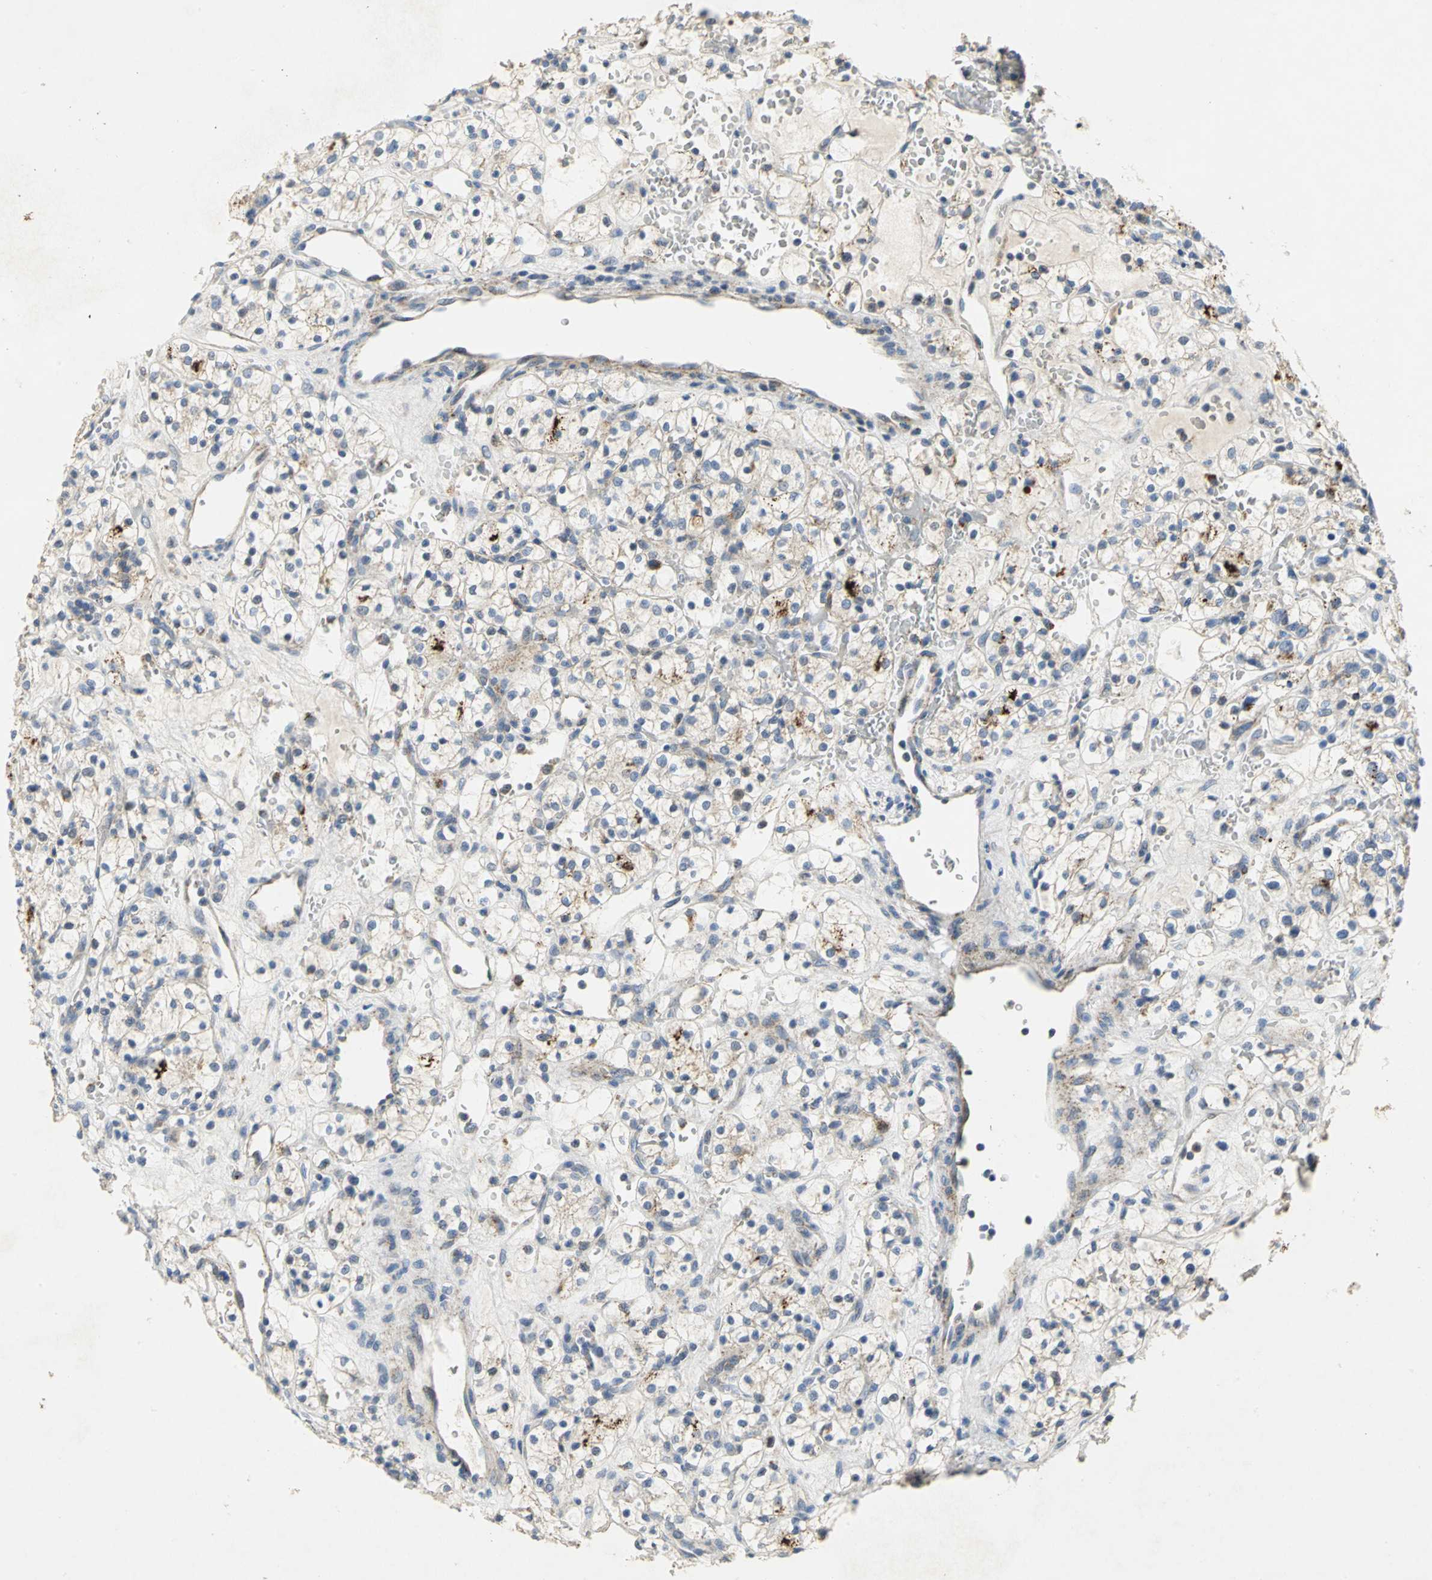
{"staining": {"intensity": "negative", "quantity": "none", "location": "none"}, "tissue": "renal cancer", "cell_type": "Tumor cells", "image_type": "cancer", "snomed": [{"axis": "morphology", "description": "Adenocarcinoma, NOS"}, {"axis": "topography", "description": "Kidney"}], "caption": "Human renal cancer stained for a protein using immunohistochemistry (IHC) reveals no staining in tumor cells.", "gene": "SPPL2B", "patient": {"sex": "female", "age": 60}}